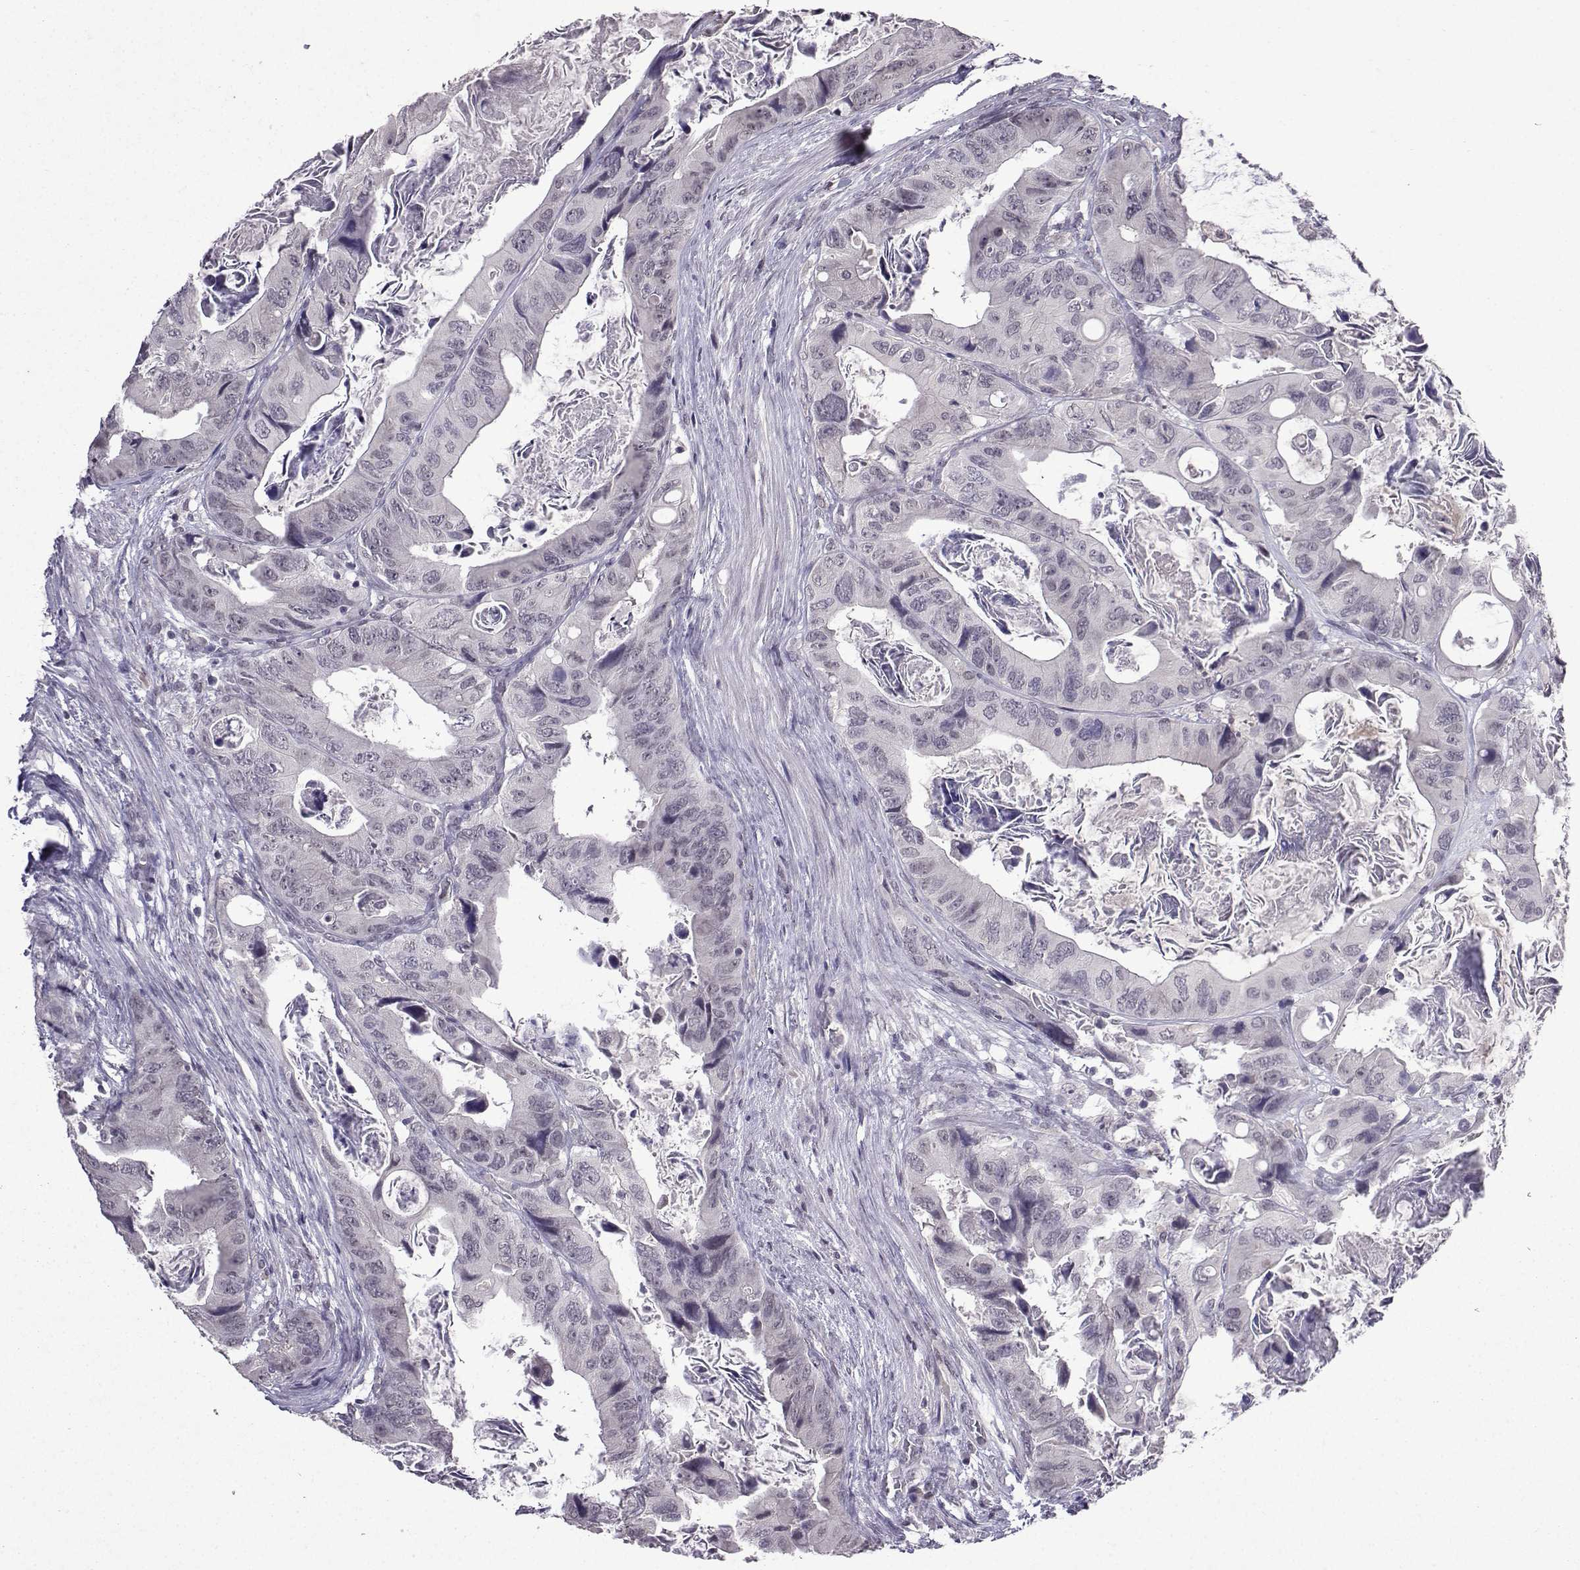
{"staining": {"intensity": "negative", "quantity": "none", "location": "none"}, "tissue": "colorectal cancer", "cell_type": "Tumor cells", "image_type": "cancer", "snomed": [{"axis": "morphology", "description": "Adenocarcinoma, NOS"}, {"axis": "topography", "description": "Rectum"}], "caption": "High power microscopy histopathology image of an IHC histopathology image of colorectal cancer (adenocarcinoma), revealing no significant positivity in tumor cells. (Immunohistochemistry (ihc), brightfield microscopy, high magnification).", "gene": "CCL28", "patient": {"sex": "male", "age": 64}}